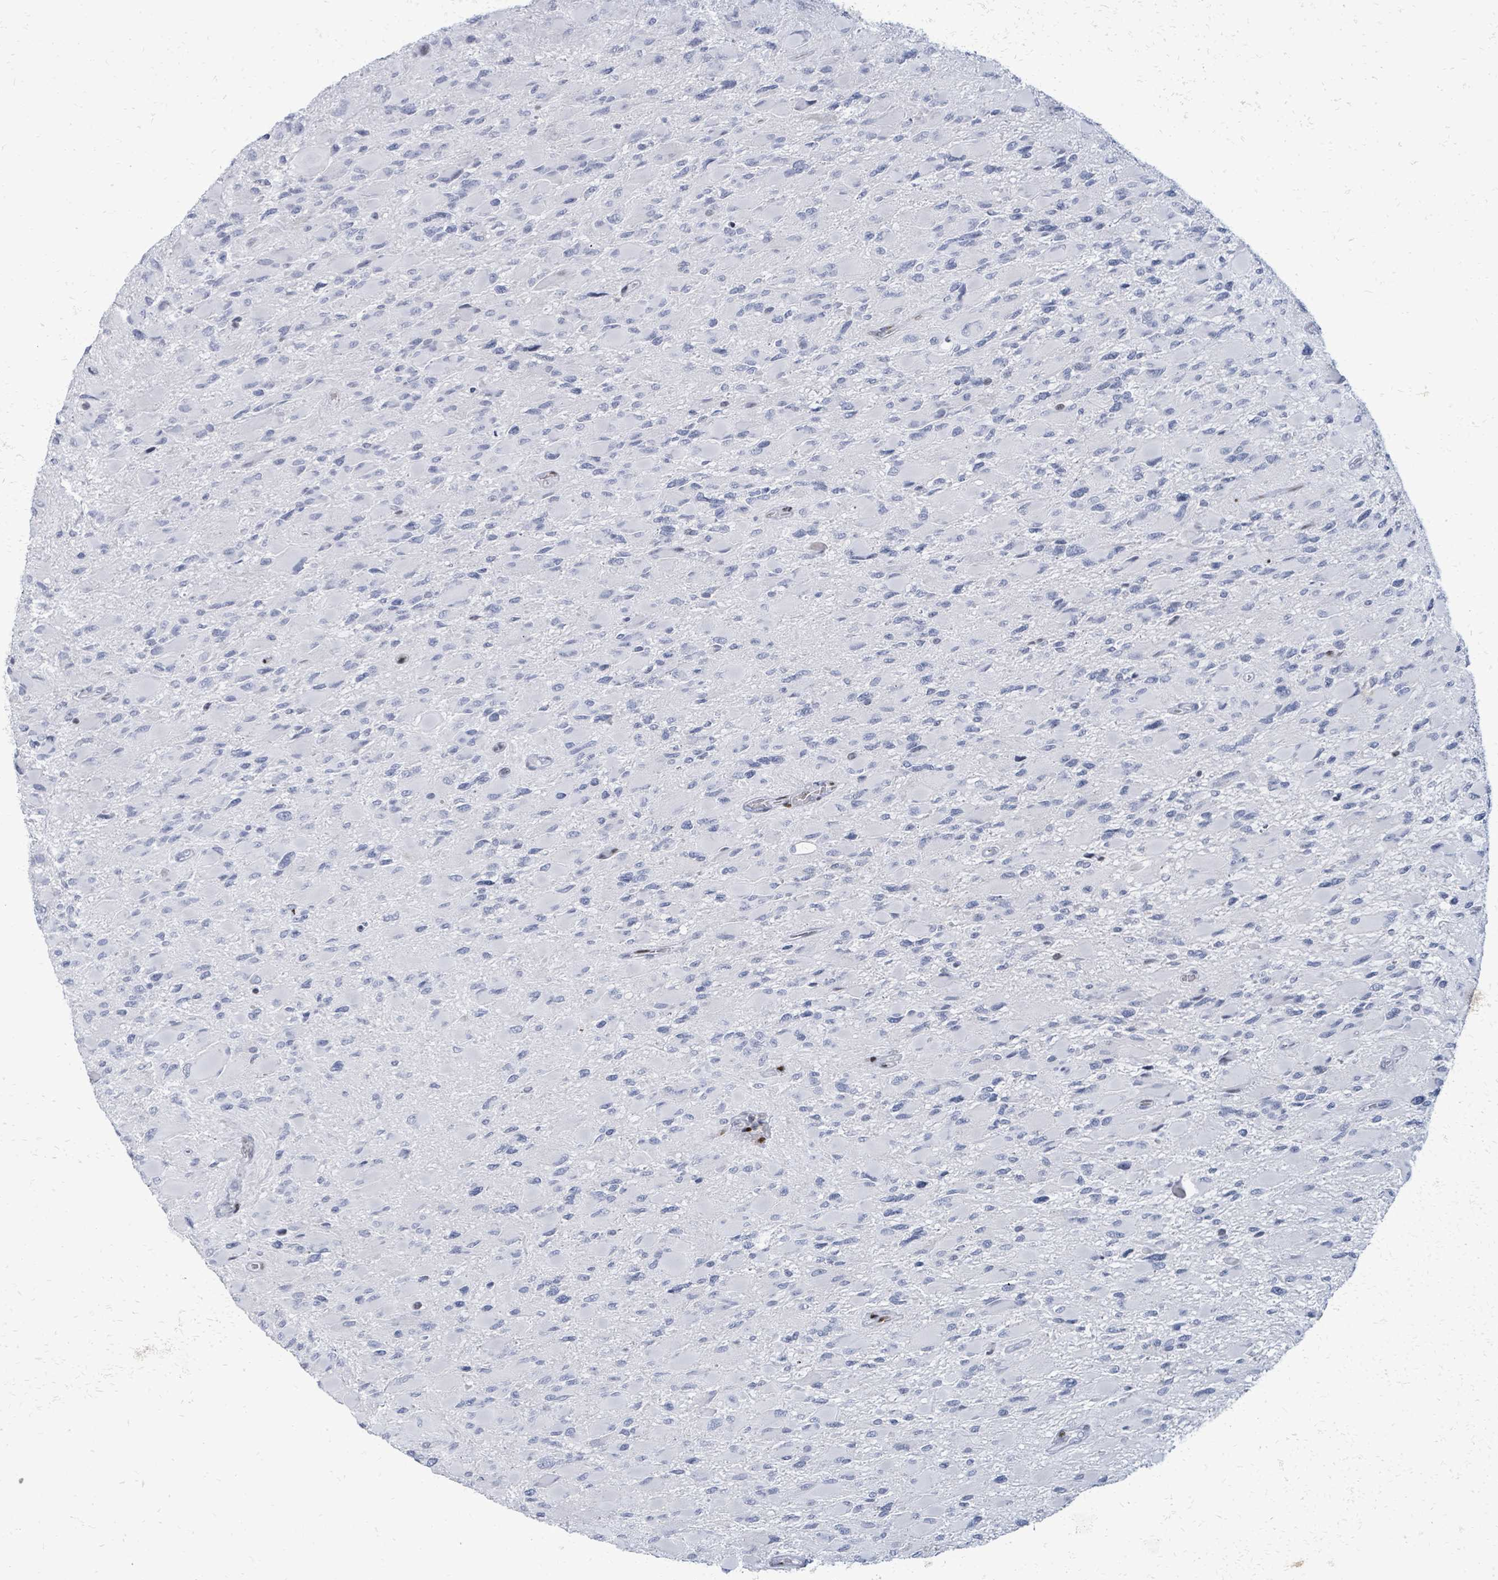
{"staining": {"intensity": "negative", "quantity": "none", "location": "none"}, "tissue": "glioma", "cell_type": "Tumor cells", "image_type": "cancer", "snomed": [{"axis": "morphology", "description": "Glioma, malignant, High grade"}, {"axis": "topography", "description": "Cerebral cortex"}], "caption": "This is a histopathology image of immunohistochemistry staining of malignant high-grade glioma, which shows no expression in tumor cells.", "gene": "MALL", "patient": {"sex": "female", "age": 36}}